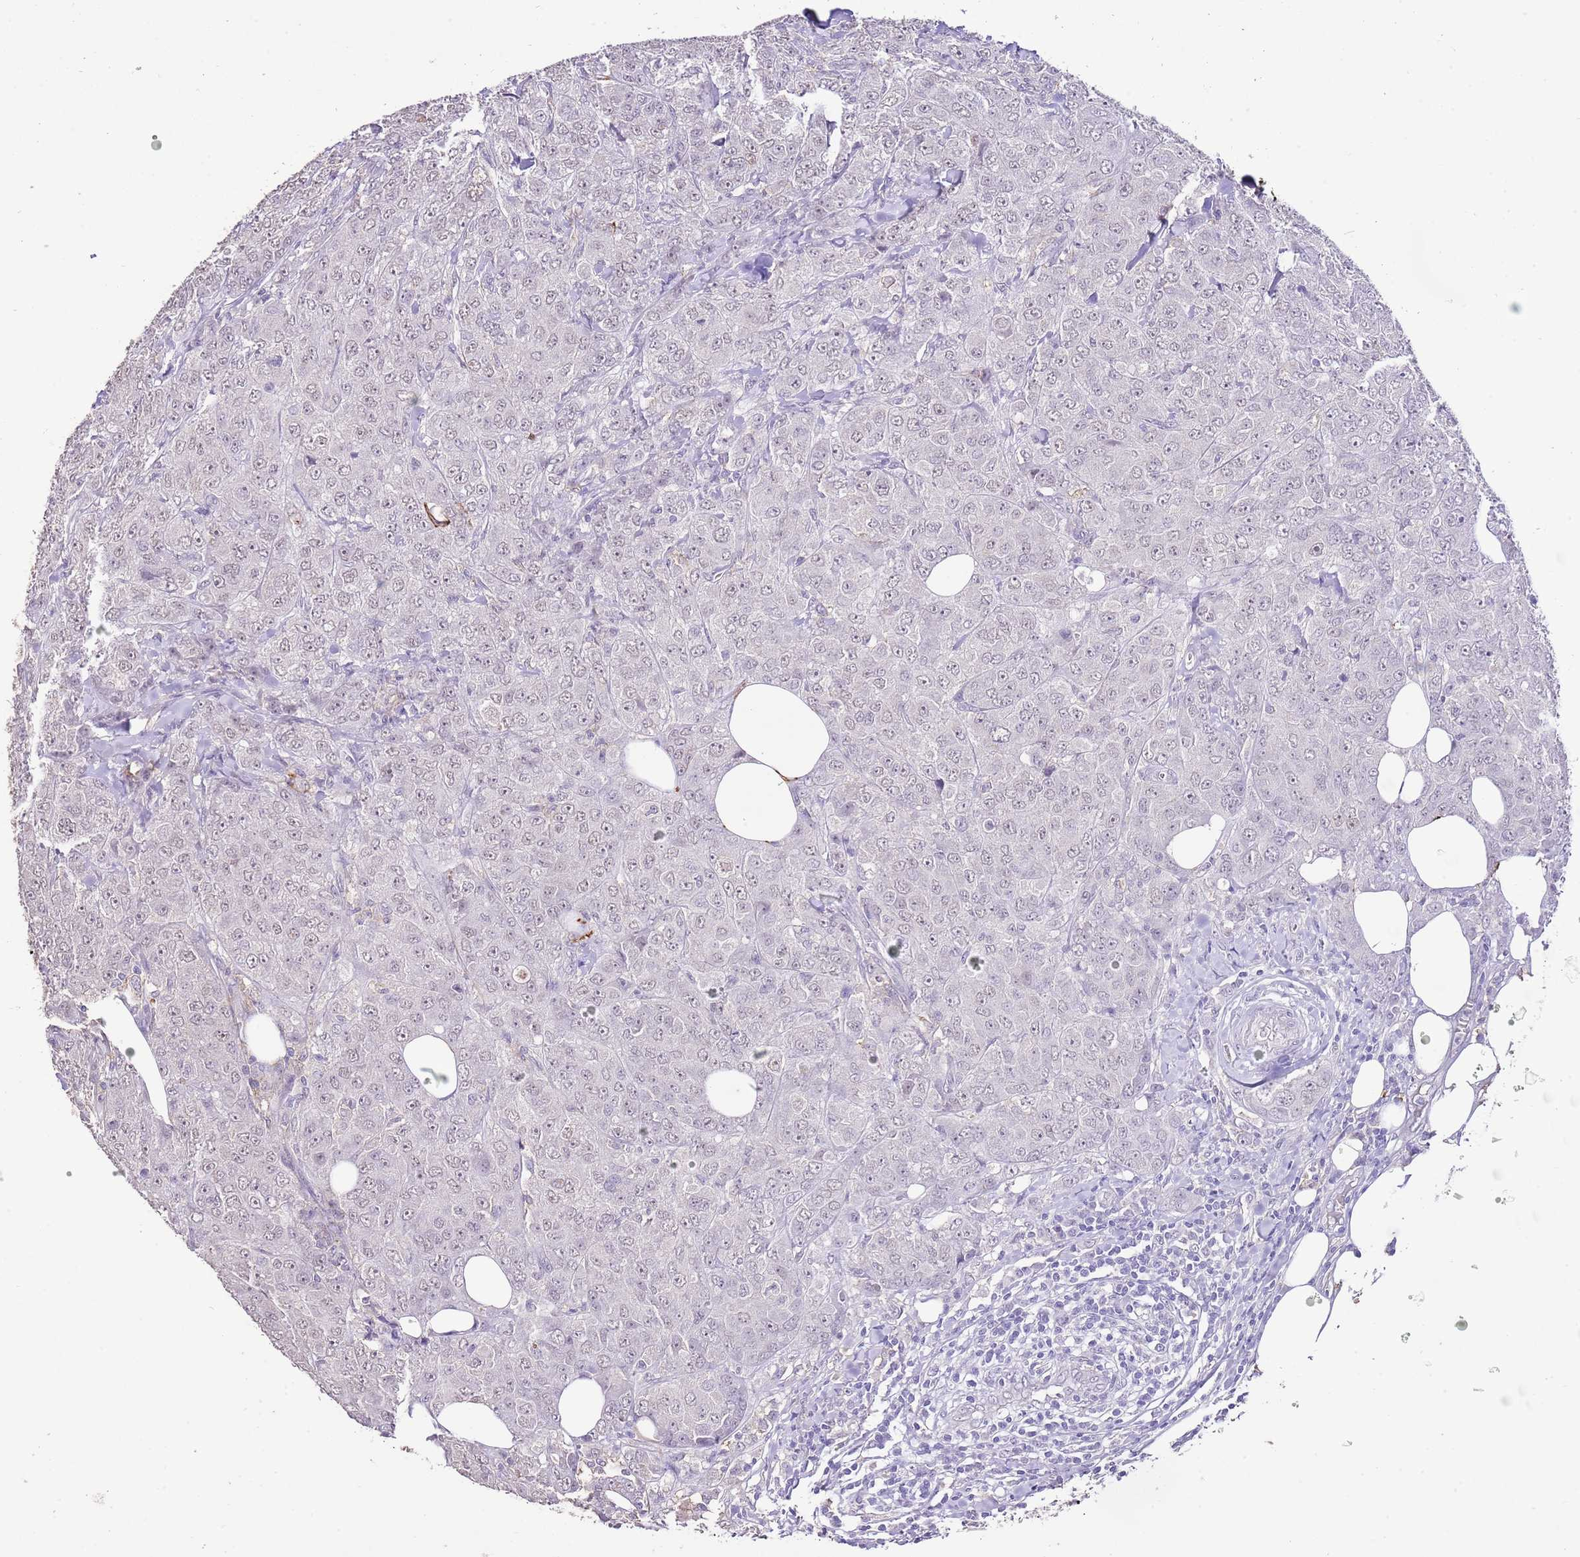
{"staining": {"intensity": "weak", "quantity": "<25%", "location": "nuclear"}, "tissue": "breast cancer", "cell_type": "Tumor cells", "image_type": "cancer", "snomed": [{"axis": "morphology", "description": "Duct carcinoma"}, {"axis": "topography", "description": "Breast"}], "caption": "This histopathology image is of breast cancer (intraductal carcinoma) stained with immunohistochemistry (IHC) to label a protein in brown with the nuclei are counter-stained blue. There is no expression in tumor cells.", "gene": "IZUMO4", "patient": {"sex": "female", "age": 43}}